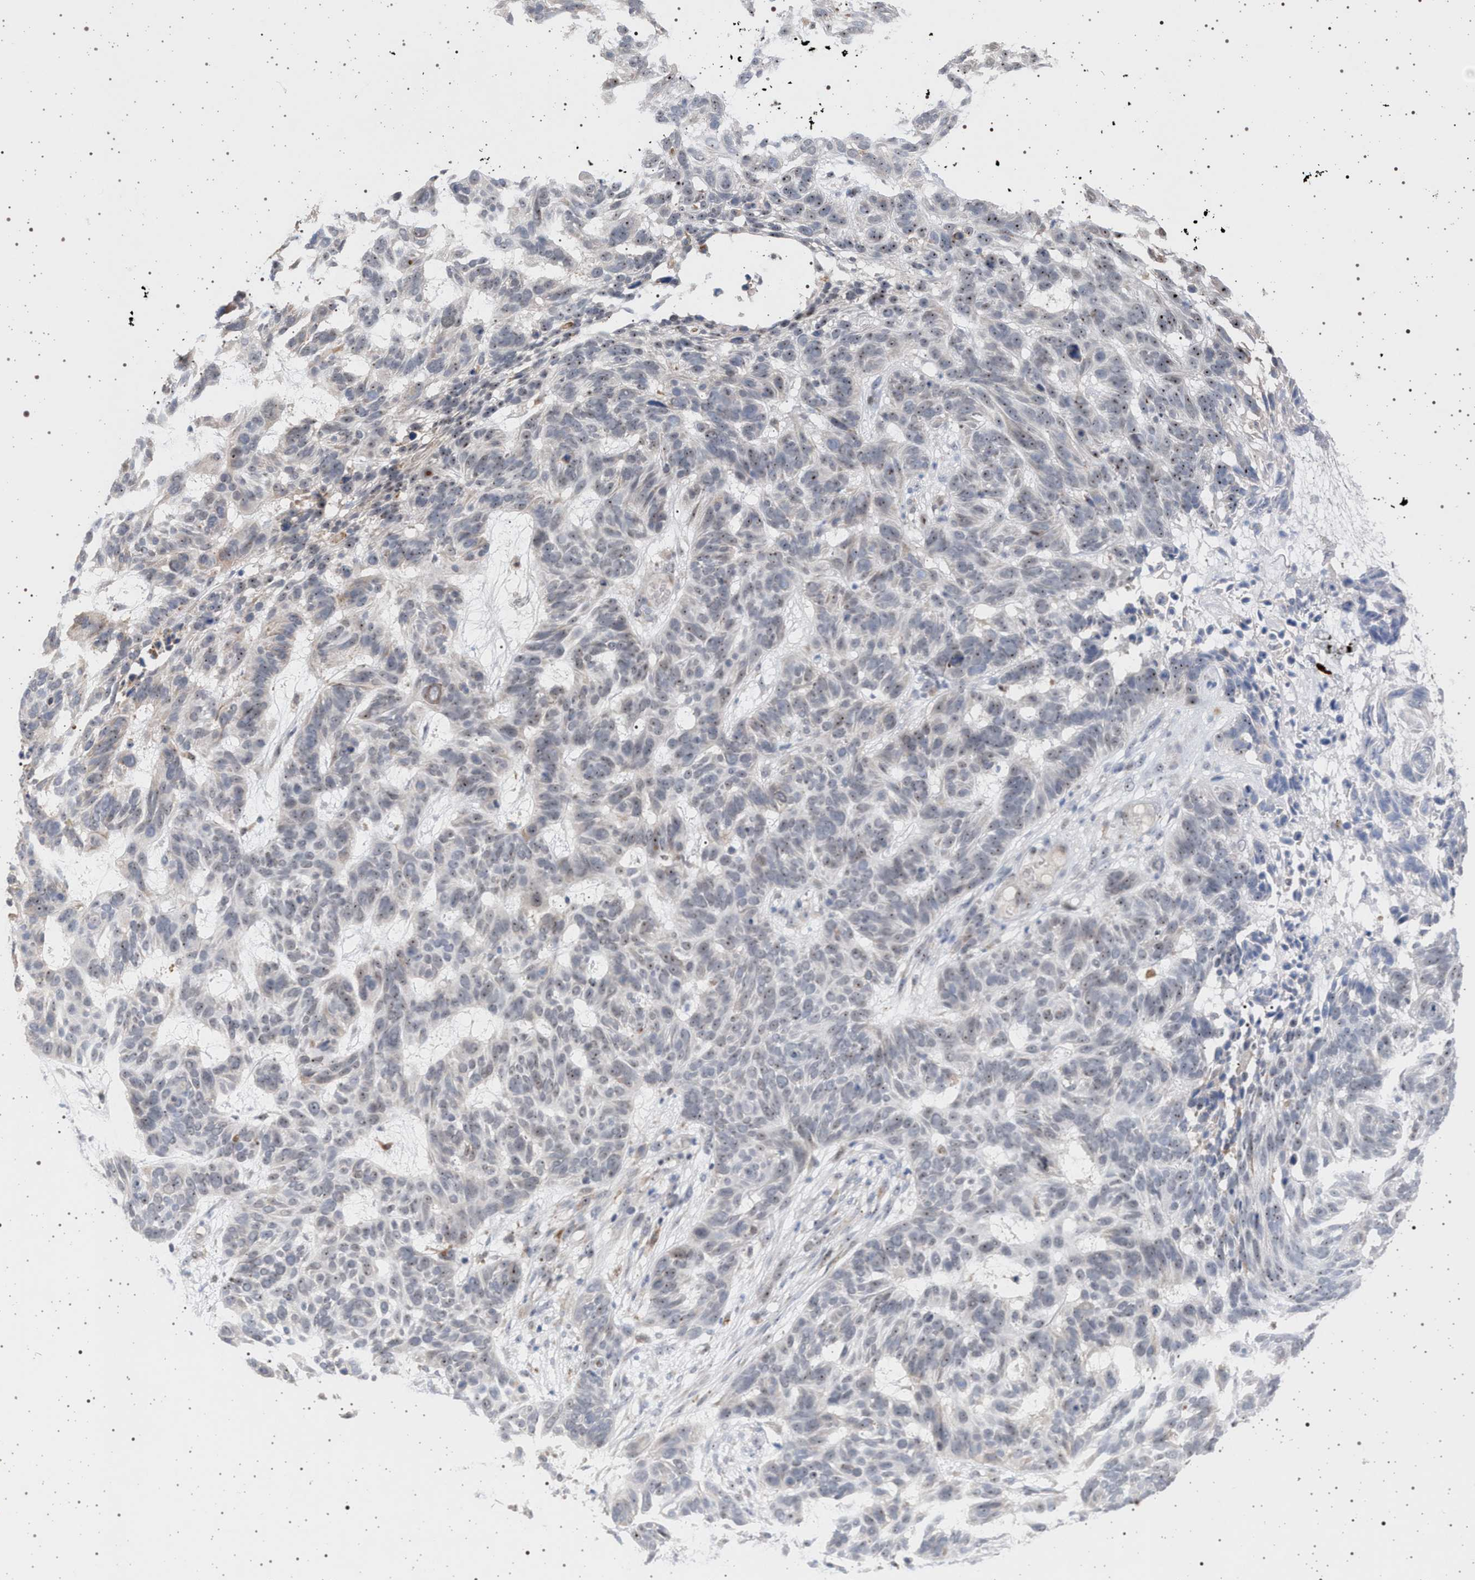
{"staining": {"intensity": "moderate", "quantity": "25%-75%", "location": "nuclear"}, "tissue": "skin cancer", "cell_type": "Tumor cells", "image_type": "cancer", "snomed": [{"axis": "morphology", "description": "Basal cell carcinoma"}, {"axis": "topography", "description": "Skin"}], "caption": "A histopathology image showing moderate nuclear expression in about 25%-75% of tumor cells in skin cancer (basal cell carcinoma), as visualized by brown immunohistochemical staining.", "gene": "ELAC2", "patient": {"sex": "male", "age": 85}}